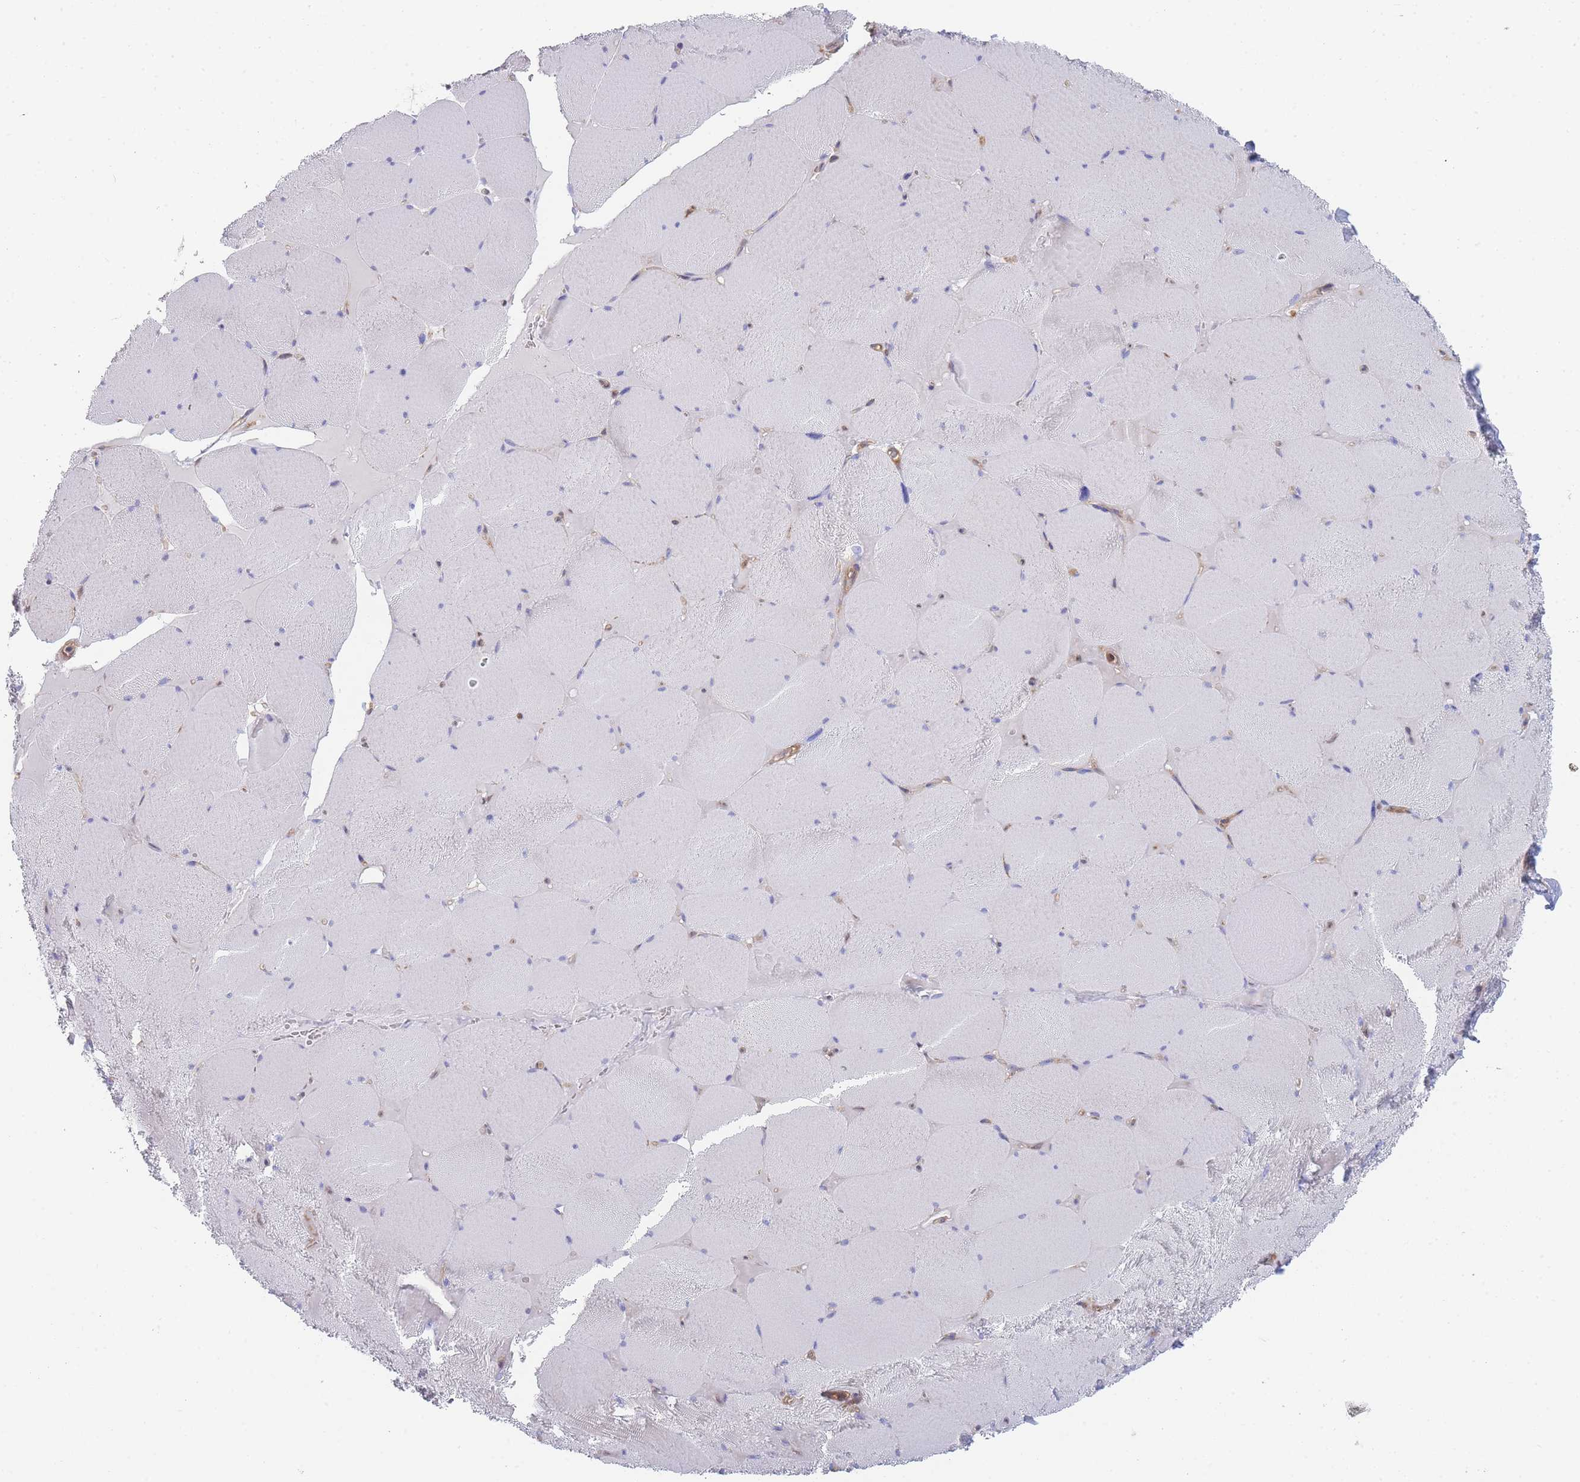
{"staining": {"intensity": "negative", "quantity": "none", "location": "none"}, "tissue": "skeletal muscle", "cell_type": "Myocytes", "image_type": "normal", "snomed": [{"axis": "morphology", "description": "Normal tissue, NOS"}, {"axis": "topography", "description": "Skeletal muscle"}, {"axis": "topography", "description": "Head-Neck"}], "caption": "This photomicrograph is of normal skeletal muscle stained with immunohistochemistry to label a protein in brown with the nuclei are counter-stained blue. There is no positivity in myocytes.", "gene": "MRPS18B", "patient": {"sex": "male", "age": 66}}